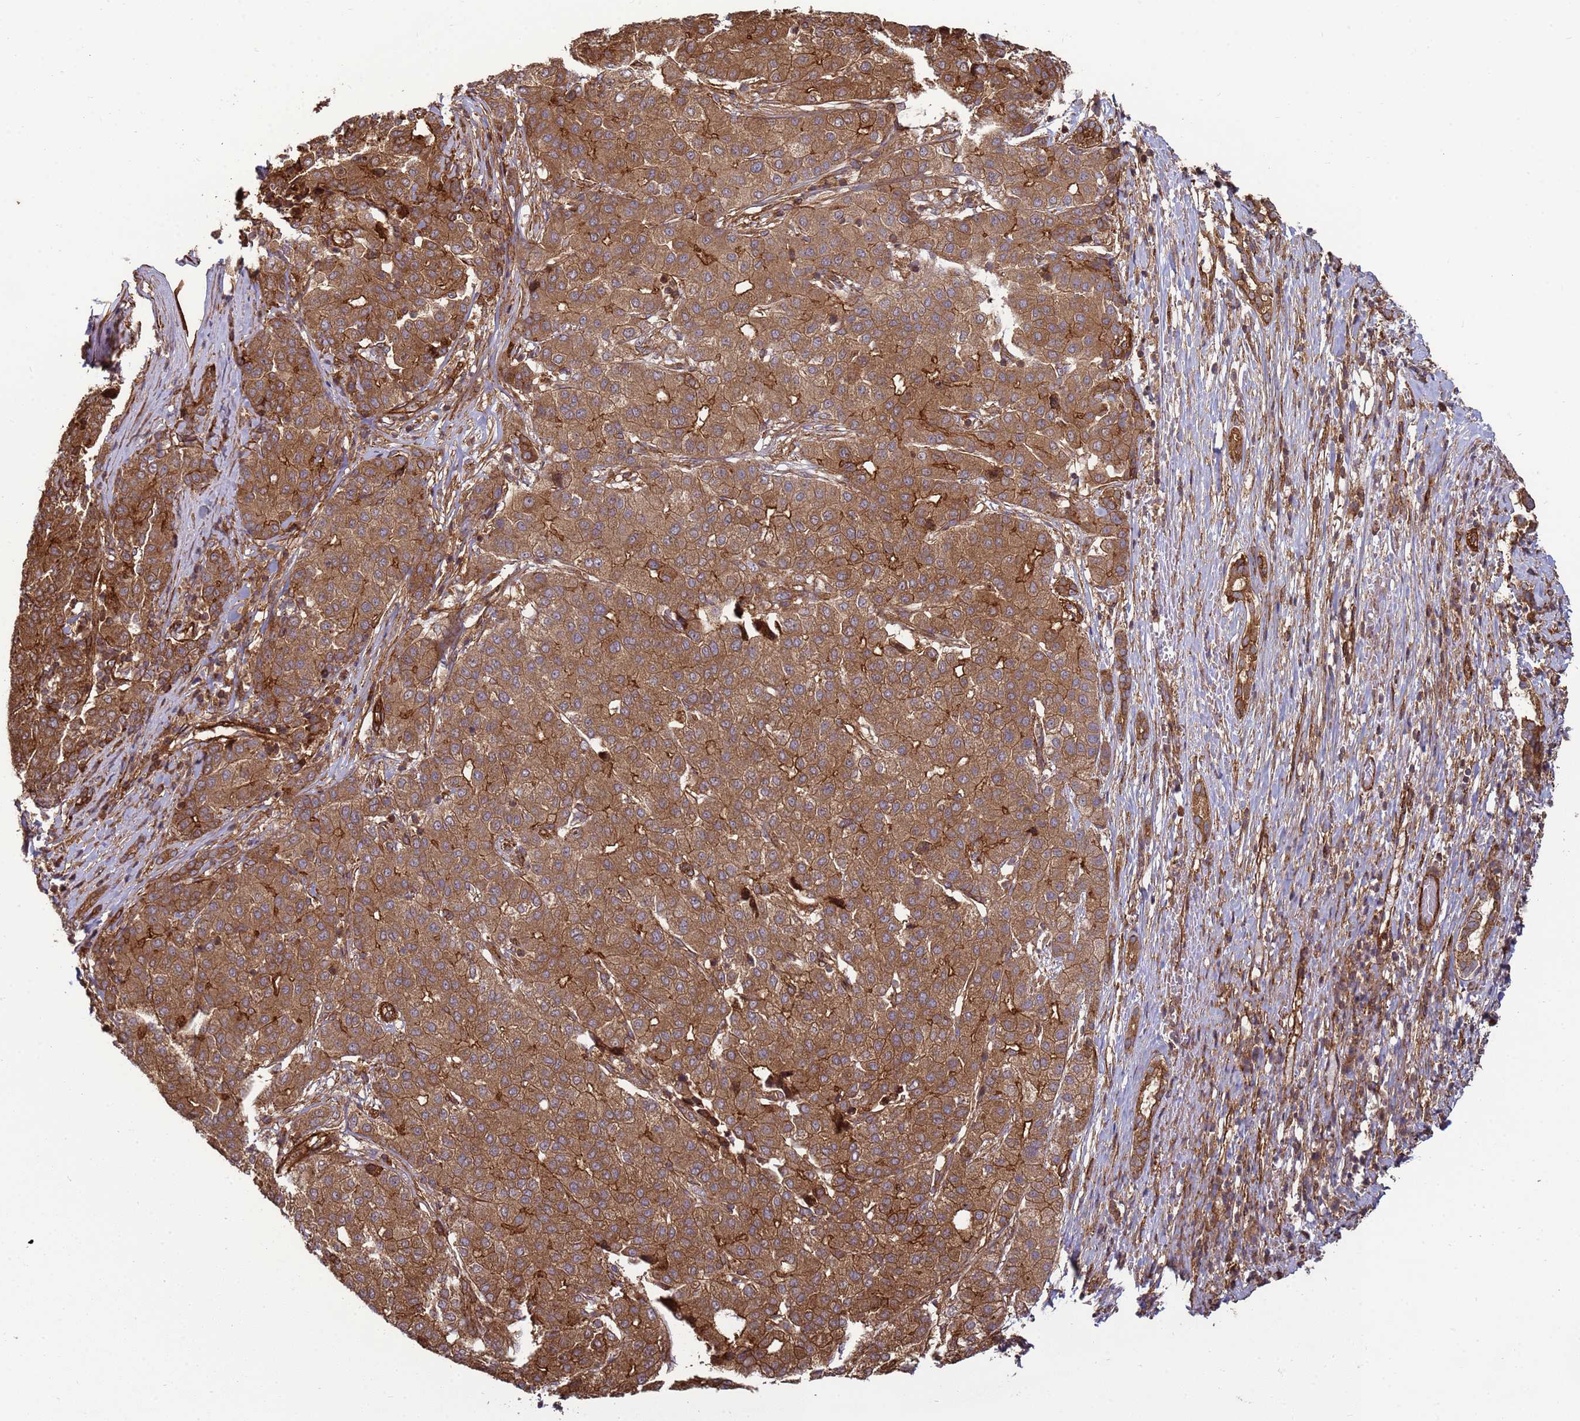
{"staining": {"intensity": "moderate", "quantity": ">75%", "location": "cytoplasmic/membranous"}, "tissue": "liver cancer", "cell_type": "Tumor cells", "image_type": "cancer", "snomed": [{"axis": "morphology", "description": "Carcinoma, Hepatocellular, NOS"}, {"axis": "topography", "description": "Liver"}], "caption": "Immunohistochemical staining of liver hepatocellular carcinoma displays medium levels of moderate cytoplasmic/membranous protein expression in about >75% of tumor cells.", "gene": "CNOT1", "patient": {"sex": "male", "age": 65}}